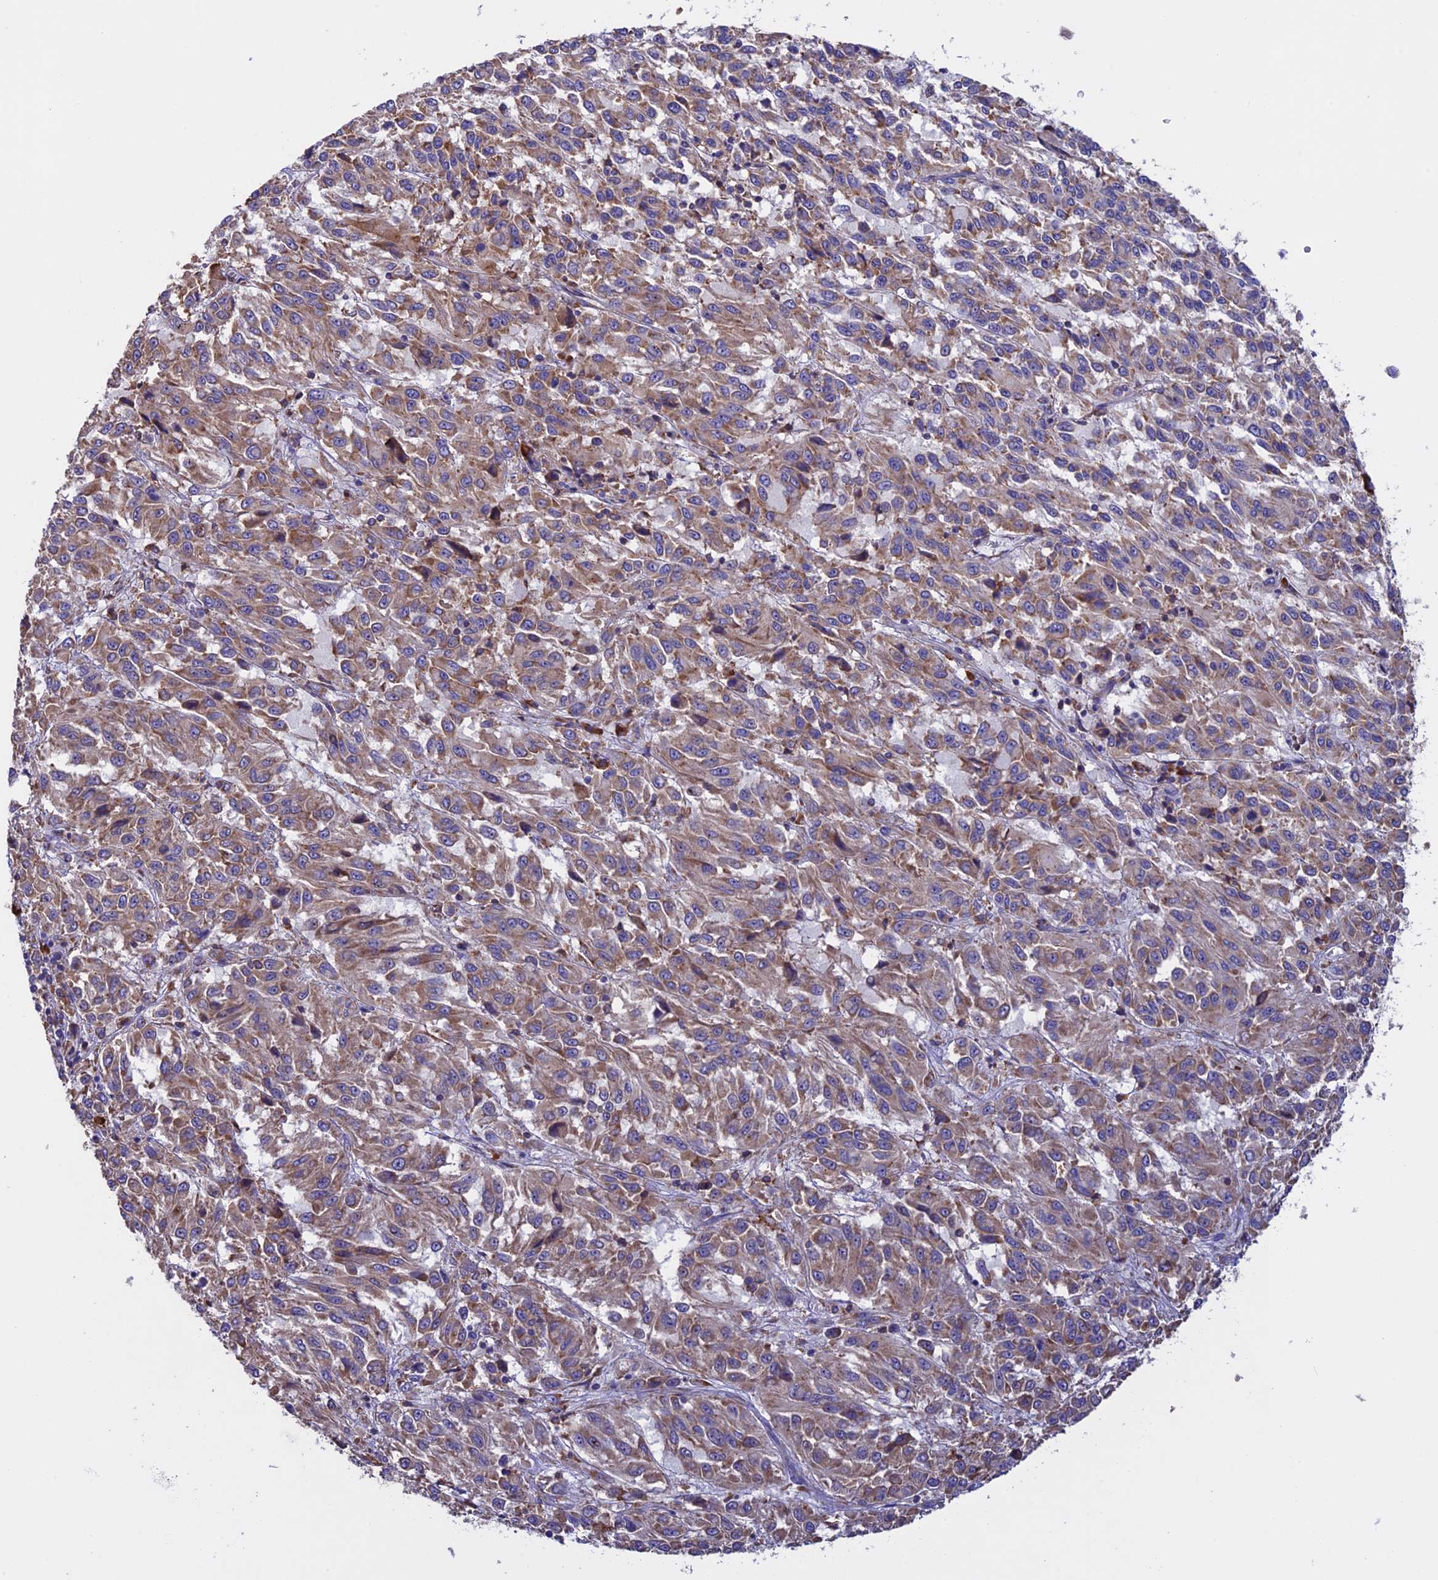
{"staining": {"intensity": "moderate", "quantity": ">75%", "location": "cytoplasmic/membranous"}, "tissue": "melanoma", "cell_type": "Tumor cells", "image_type": "cancer", "snomed": [{"axis": "morphology", "description": "Malignant melanoma, Metastatic site"}, {"axis": "topography", "description": "Lung"}], "caption": "Immunohistochemistry image of melanoma stained for a protein (brown), which reveals medium levels of moderate cytoplasmic/membranous expression in approximately >75% of tumor cells.", "gene": "BTBD3", "patient": {"sex": "male", "age": 64}}